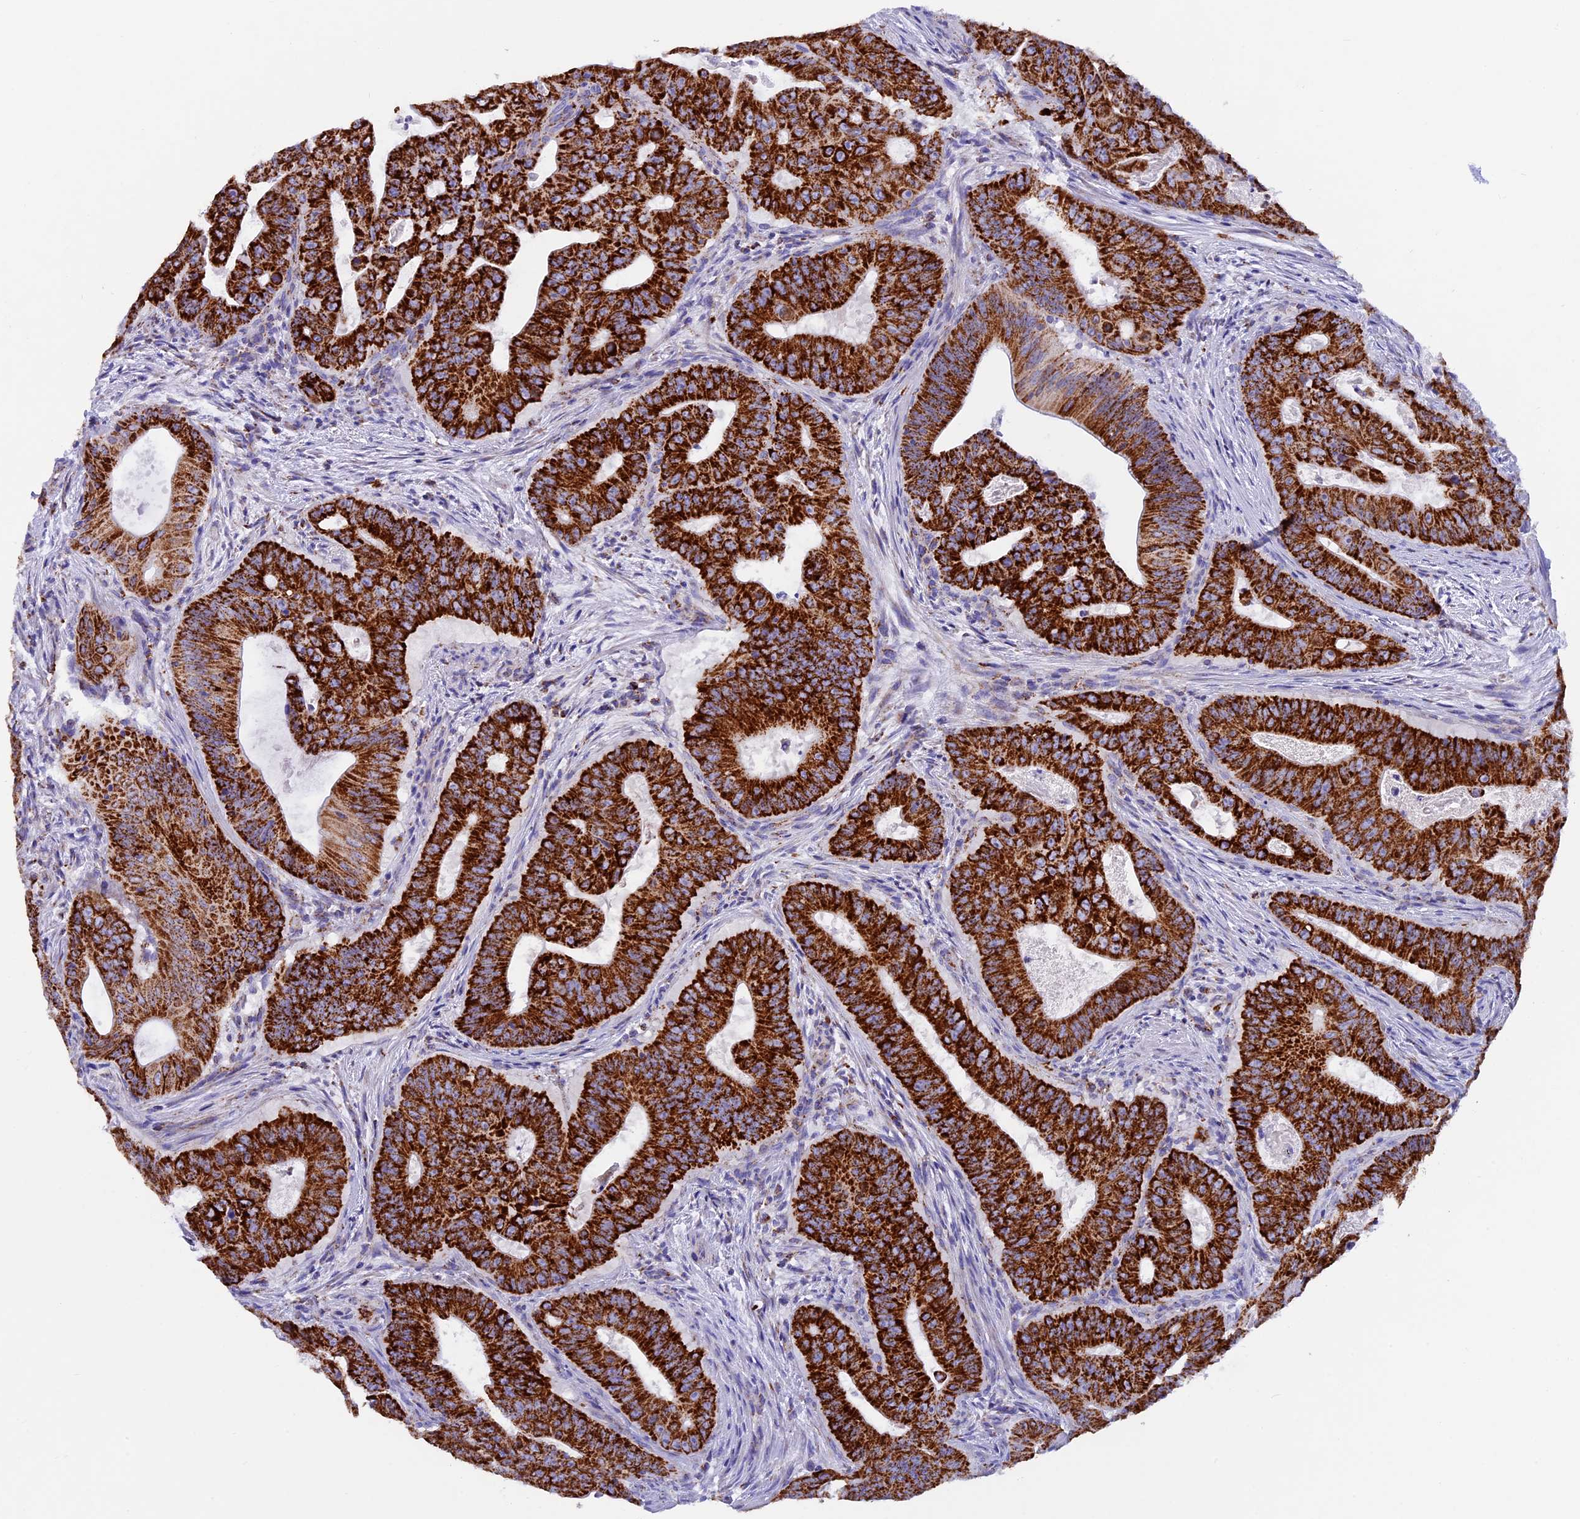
{"staining": {"intensity": "strong", "quantity": ">75%", "location": "cytoplasmic/membranous"}, "tissue": "colorectal cancer", "cell_type": "Tumor cells", "image_type": "cancer", "snomed": [{"axis": "morphology", "description": "Adenocarcinoma, NOS"}, {"axis": "topography", "description": "Rectum"}], "caption": "The photomicrograph reveals immunohistochemical staining of colorectal cancer (adenocarcinoma). There is strong cytoplasmic/membranous positivity is seen in about >75% of tumor cells. (Brightfield microscopy of DAB IHC at high magnification).", "gene": "SLC8B1", "patient": {"sex": "female", "age": 75}}